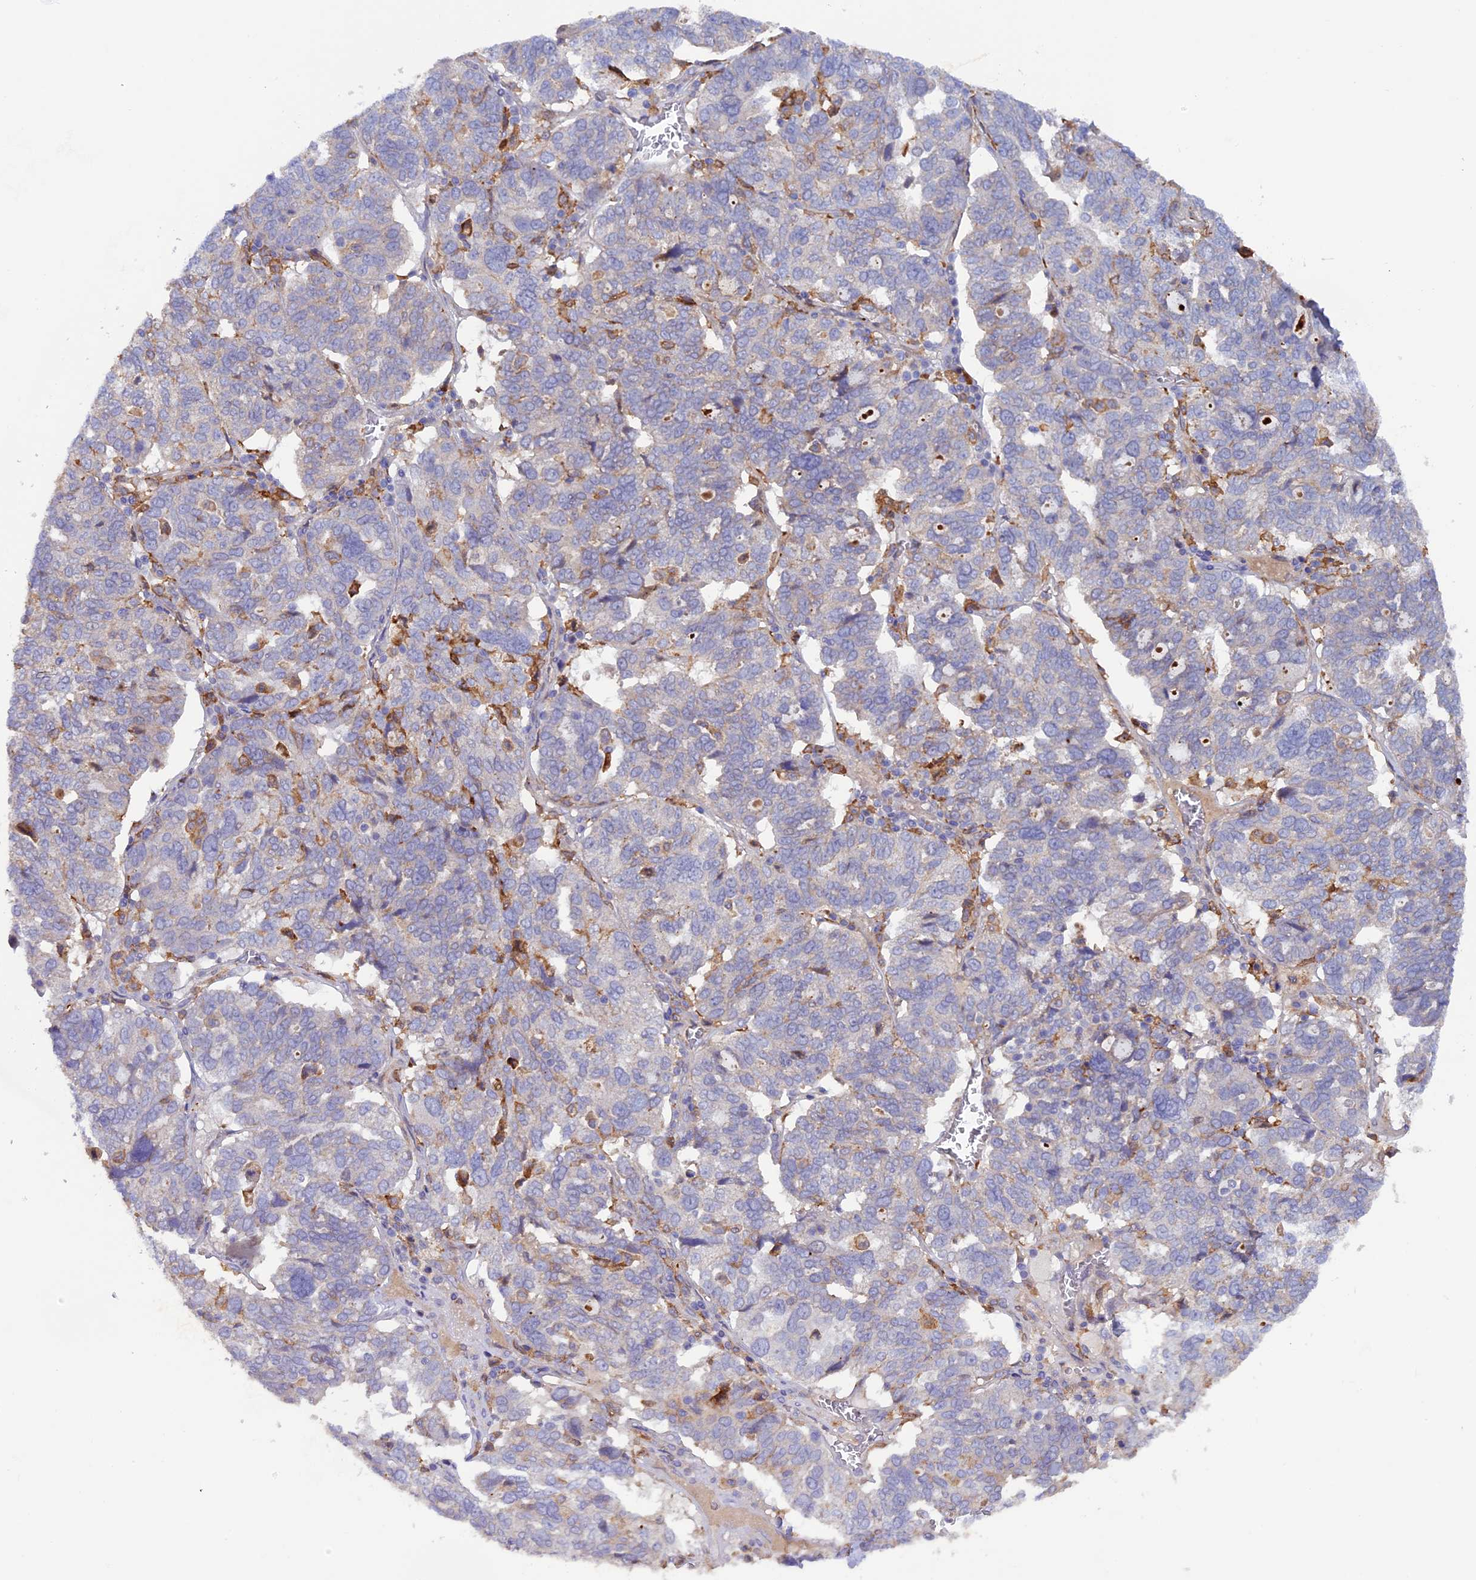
{"staining": {"intensity": "negative", "quantity": "none", "location": "none"}, "tissue": "ovarian cancer", "cell_type": "Tumor cells", "image_type": "cancer", "snomed": [{"axis": "morphology", "description": "Cystadenocarcinoma, serous, NOS"}, {"axis": "topography", "description": "Ovary"}], "caption": "An image of human ovarian serous cystadenocarcinoma is negative for staining in tumor cells. (Stains: DAB (3,3'-diaminobenzidine) IHC with hematoxylin counter stain, Microscopy: brightfield microscopy at high magnification).", "gene": "FERMT1", "patient": {"sex": "female", "age": 59}}